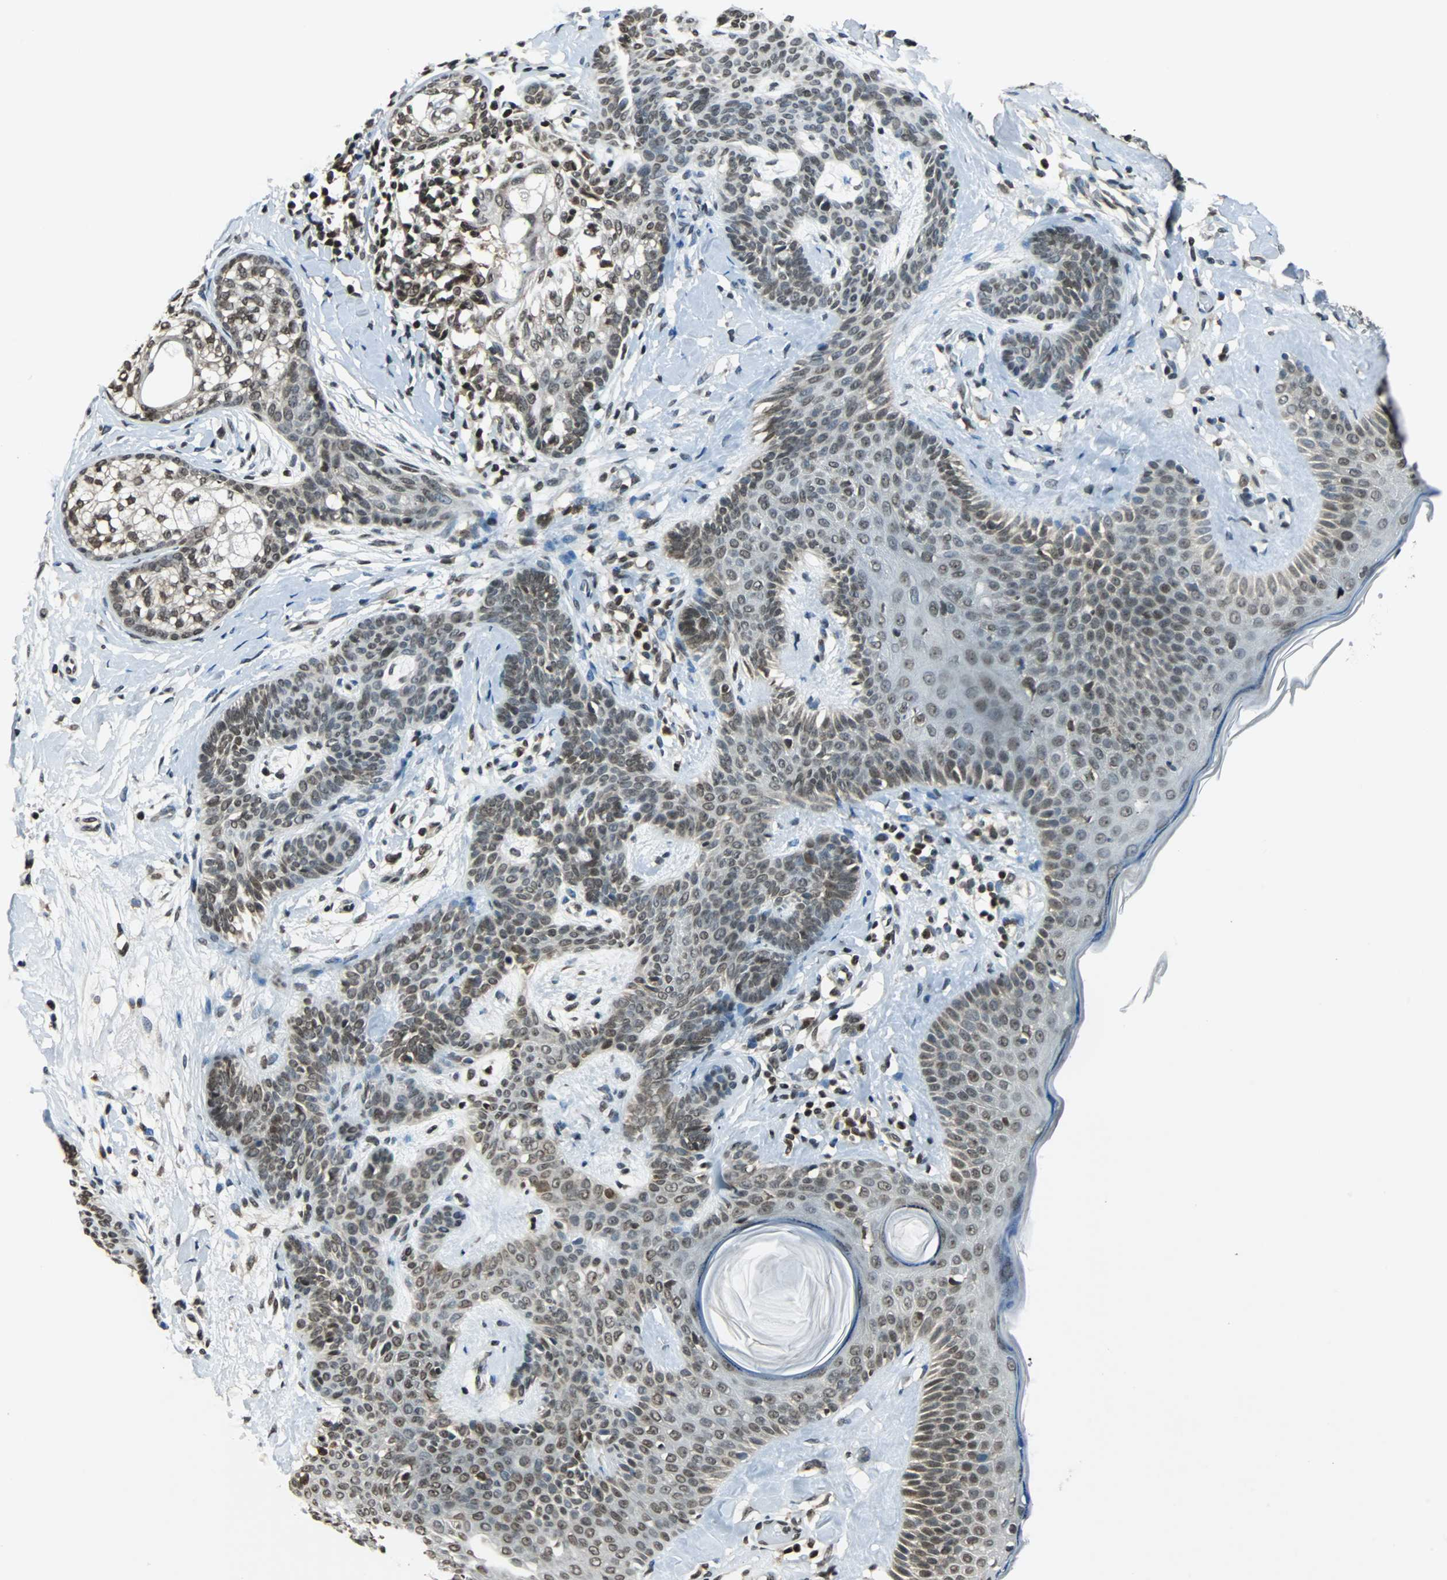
{"staining": {"intensity": "weak", "quantity": ">75%", "location": "nuclear"}, "tissue": "skin cancer", "cell_type": "Tumor cells", "image_type": "cancer", "snomed": [{"axis": "morphology", "description": "Developmental malformation"}, {"axis": "morphology", "description": "Basal cell carcinoma"}, {"axis": "topography", "description": "Skin"}], "caption": "Weak nuclear positivity is identified in about >75% of tumor cells in skin cancer.", "gene": "REST", "patient": {"sex": "female", "age": 62}}